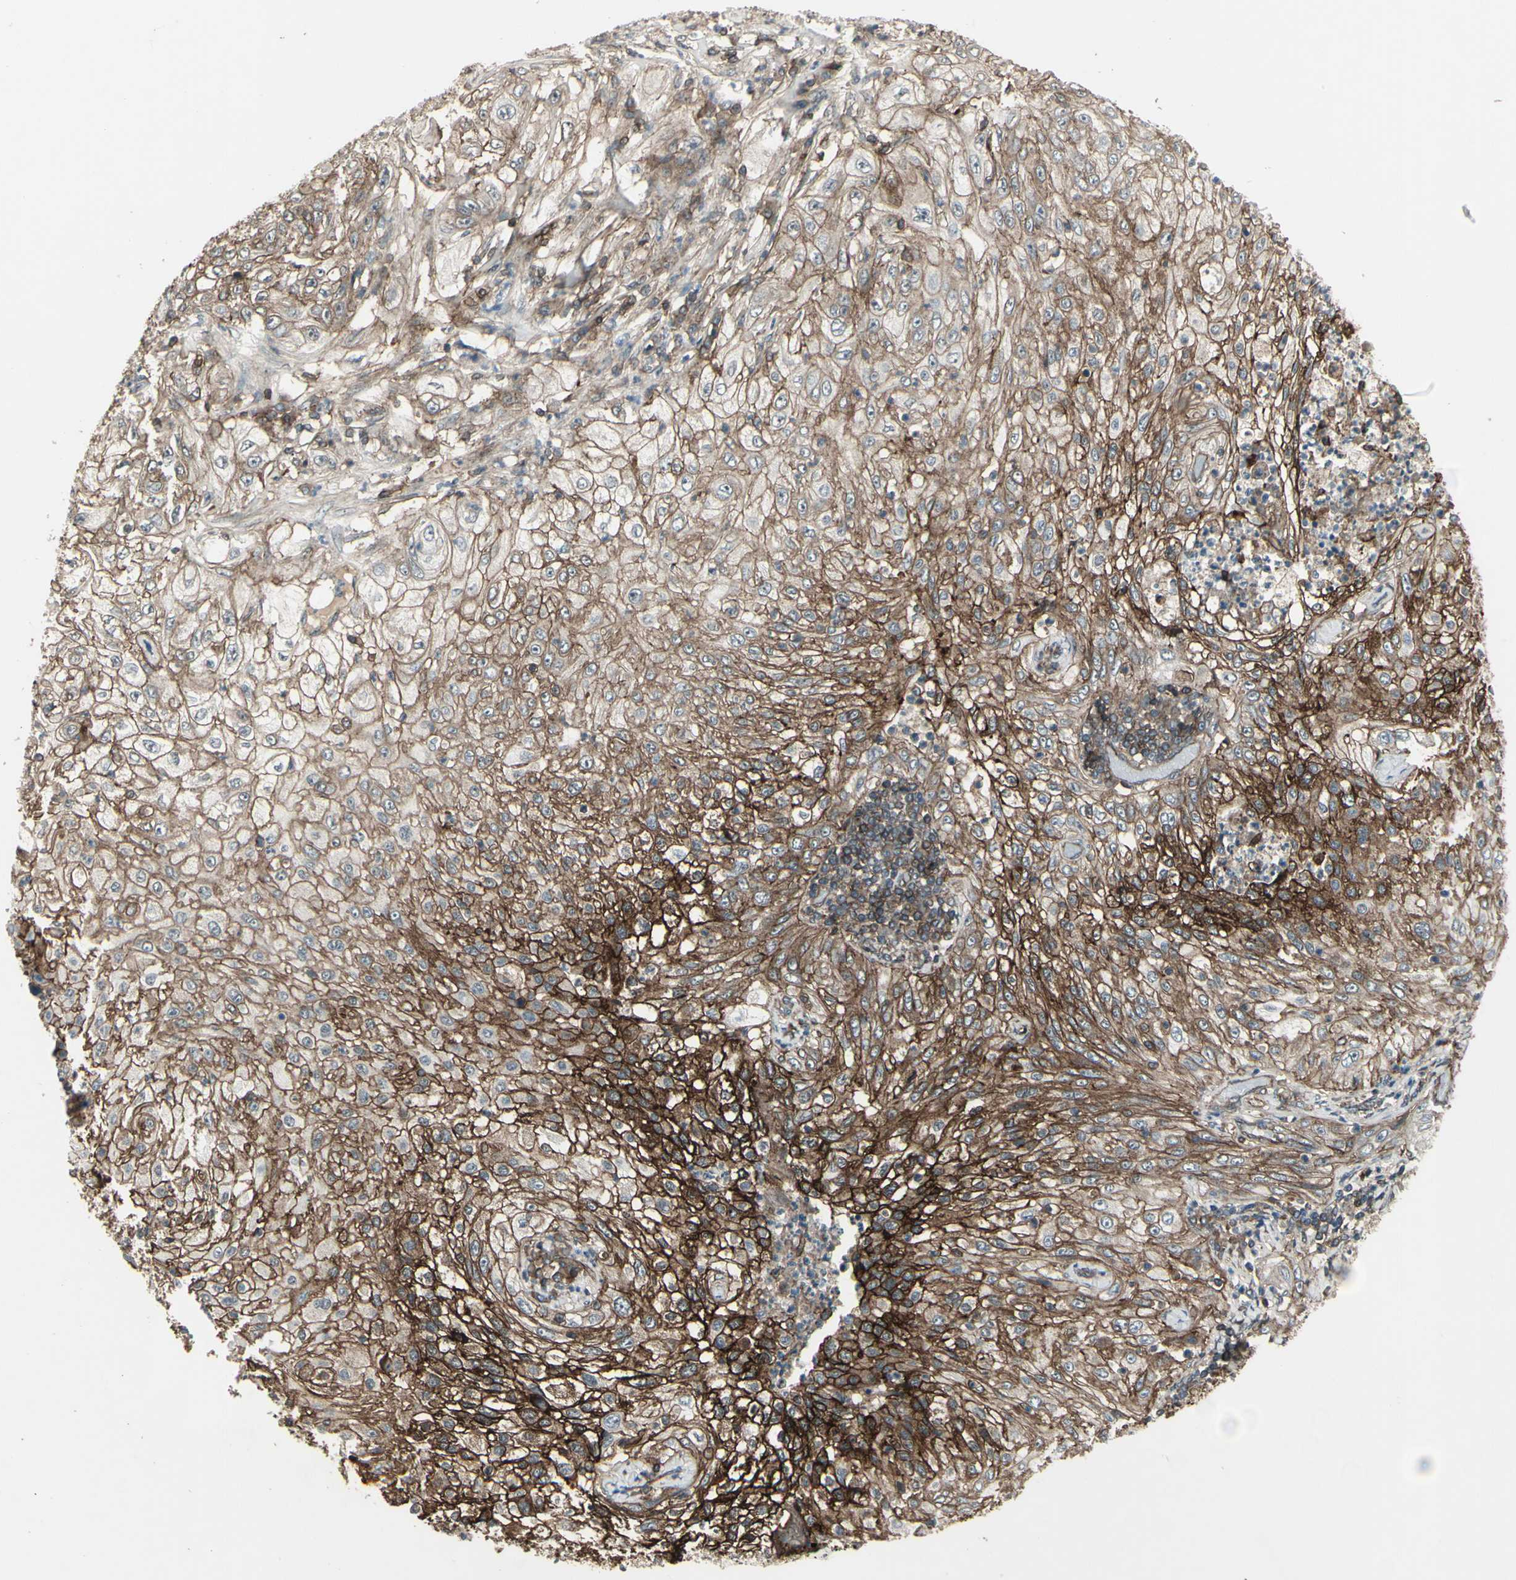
{"staining": {"intensity": "strong", "quantity": ">75%", "location": "cytoplasmic/membranous"}, "tissue": "lung cancer", "cell_type": "Tumor cells", "image_type": "cancer", "snomed": [{"axis": "morphology", "description": "Inflammation, NOS"}, {"axis": "morphology", "description": "Squamous cell carcinoma, NOS"}, {"axis": "topography", "description": "Lymph node"}, {"axis": "topography", "description": "Soft tissue"}, {"axis": "topography", "description": "Lung"}], "caption": "Brown immunohistochemical staining in human lung squamous cell carcinoma demonstrates strong cytoplasmic/membranous expression in about >75% of tumor cells. Nuclei are stained in blue.", "gene": "FXYD5", "patient": {"sex": "male", "age": 66}}